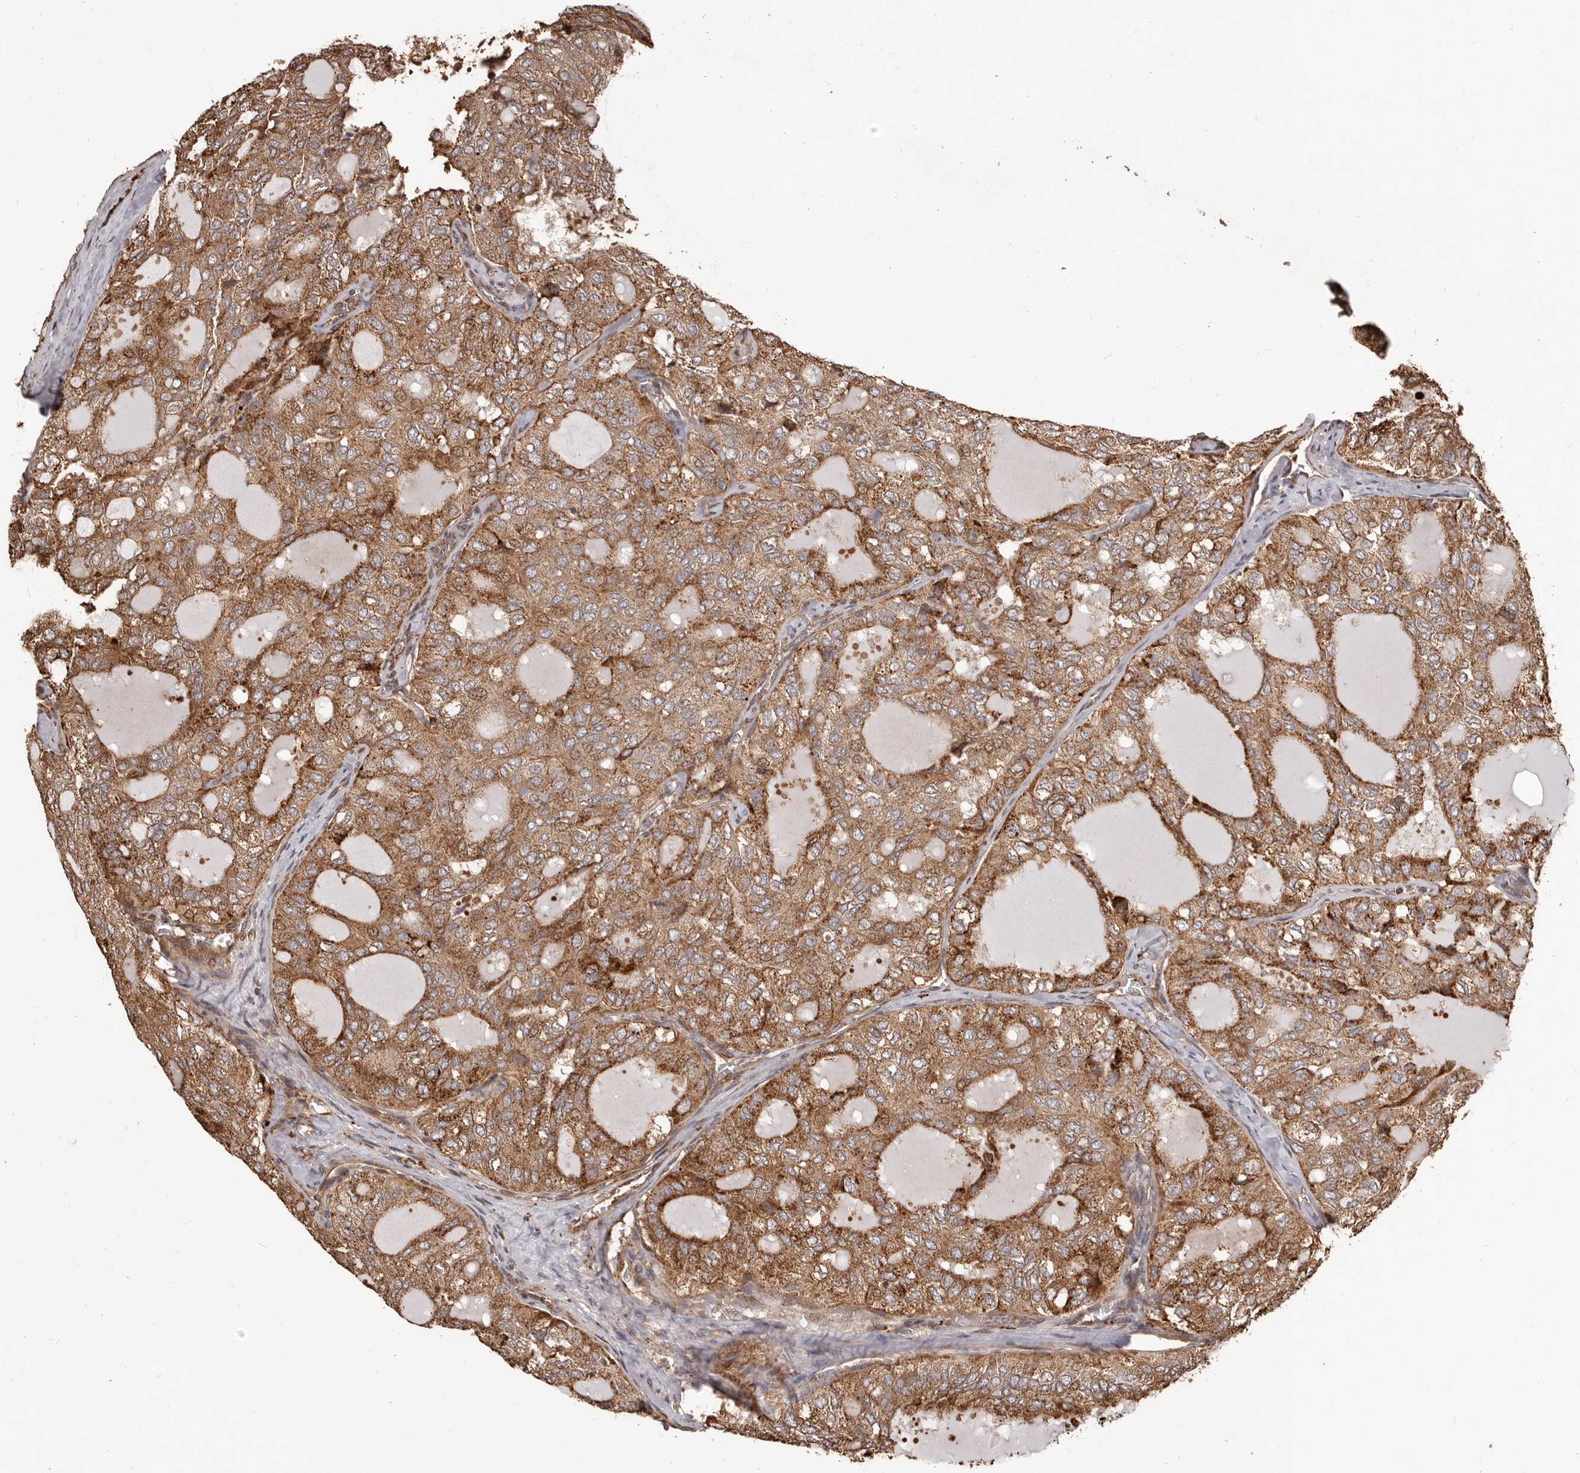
{"staining": {"intensity": "moderate", "quantity": ">75%", "location": "cytoplasmic/membranous"}, "tissue": "thyroid cancer", "cell_type": "Tumor cells", "image_type": "cancer", "snomed": [{"axis": "morphology", "description": "Follicular adenoma carcinoma, NOS"}, {"axis": "topography", "description": "Thyroid gland"}], "caption": "Follicular adenoma carcinoma (thyroid) stained with DAB (3,3'-diaminobenzidine) IHC demonstrates medium levels of moderate cytoplasmic/membranous expression in approximately >75% of tumor cells.", "gene": "MTO1", "patient": {"sex": "male", "age": 75}}